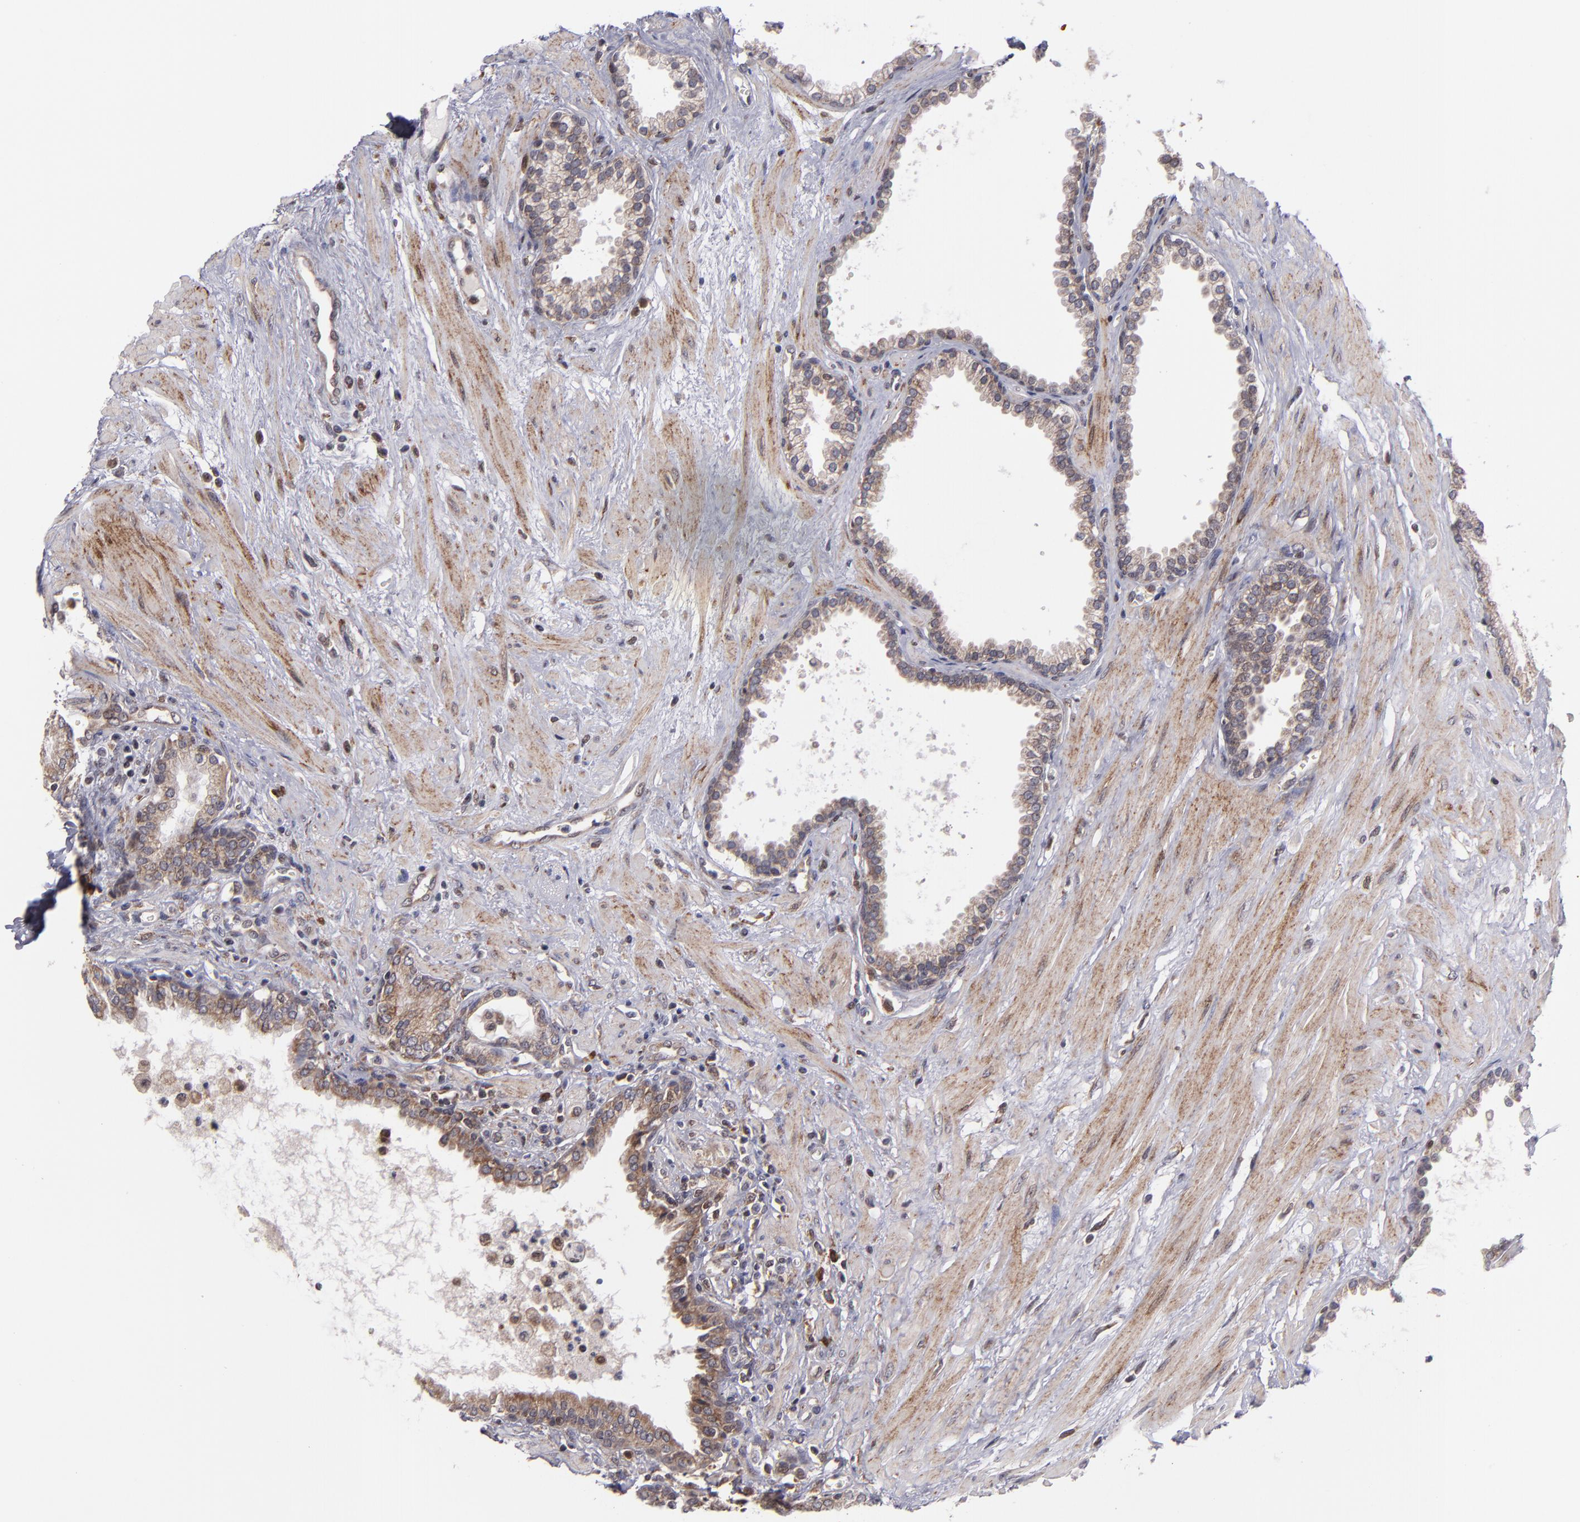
{"staining": {"intensity": "weak", "quantity": ">75%", "location": "cytoplasmic/membranous"}, "tissue": "prostate", "cell_type": "Glandular cells", "image_type": "normal", "snomed": [{"axis": "morphology", "description": "Normal tissue, NOS"}, {"axis": "topography", "description": "Prostate"}], "caption": "Brown immunohistochemical staining in normal human prostate displays weak cytoplasmic/membranous positivity in about >75% of glandular cells.", "gene": "CASP1", "patient": {"sex": "male", "age": 64}}